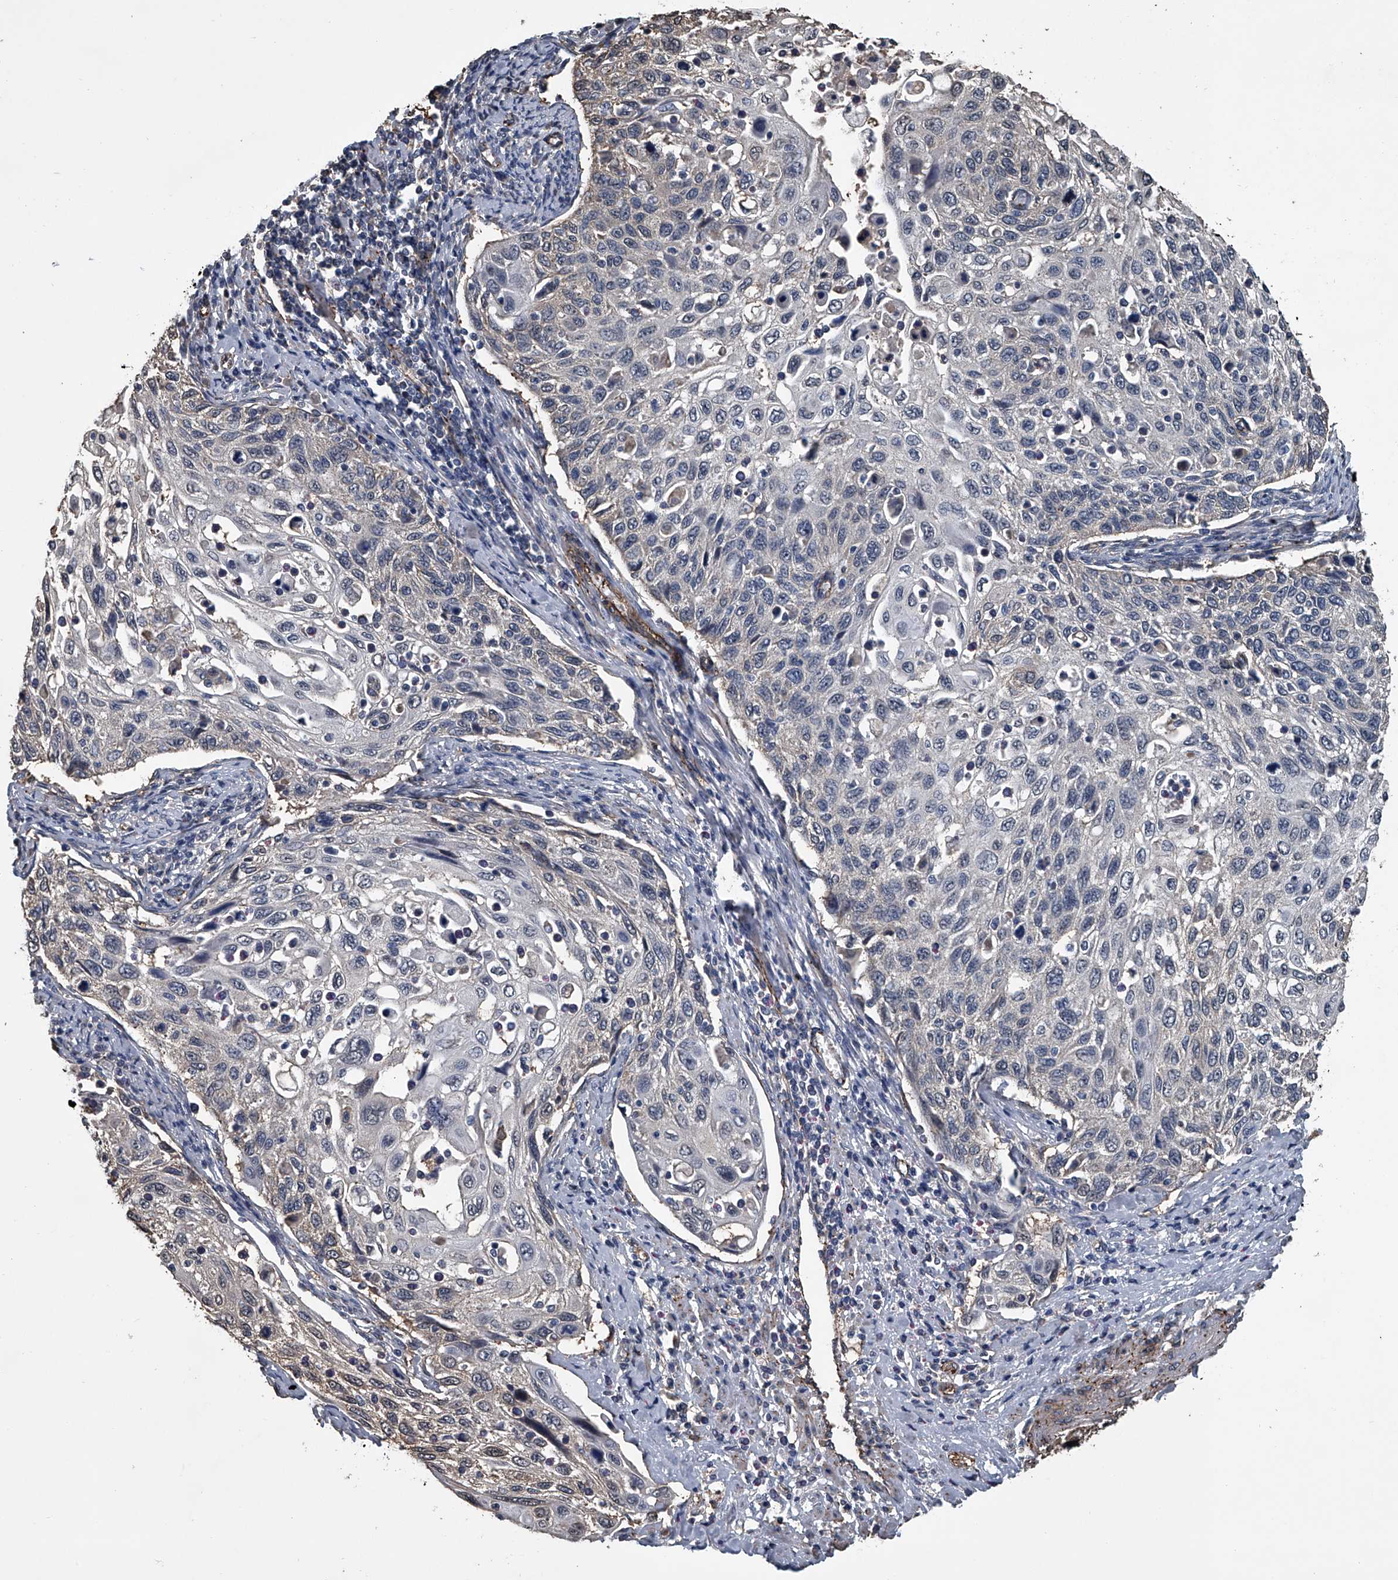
{"staining": {"intensity": "negative", "quantity": "none", "location": "none"}, "tissue": "cervical cancer", "cell_type": "Tumor cells", "image_type": "cancer", "snomed": [{"axis": "morphology", "description": "Squamous cell carcinoma, NOS"}, {"axis": "topography", "description": "Cervix"}], "caption": "Tumor cells are negative for protein expression in human cervical squamous cell carcinoma.", "gene": "LDLRAD2", "patient": {"sex": "female", "age": 70}}